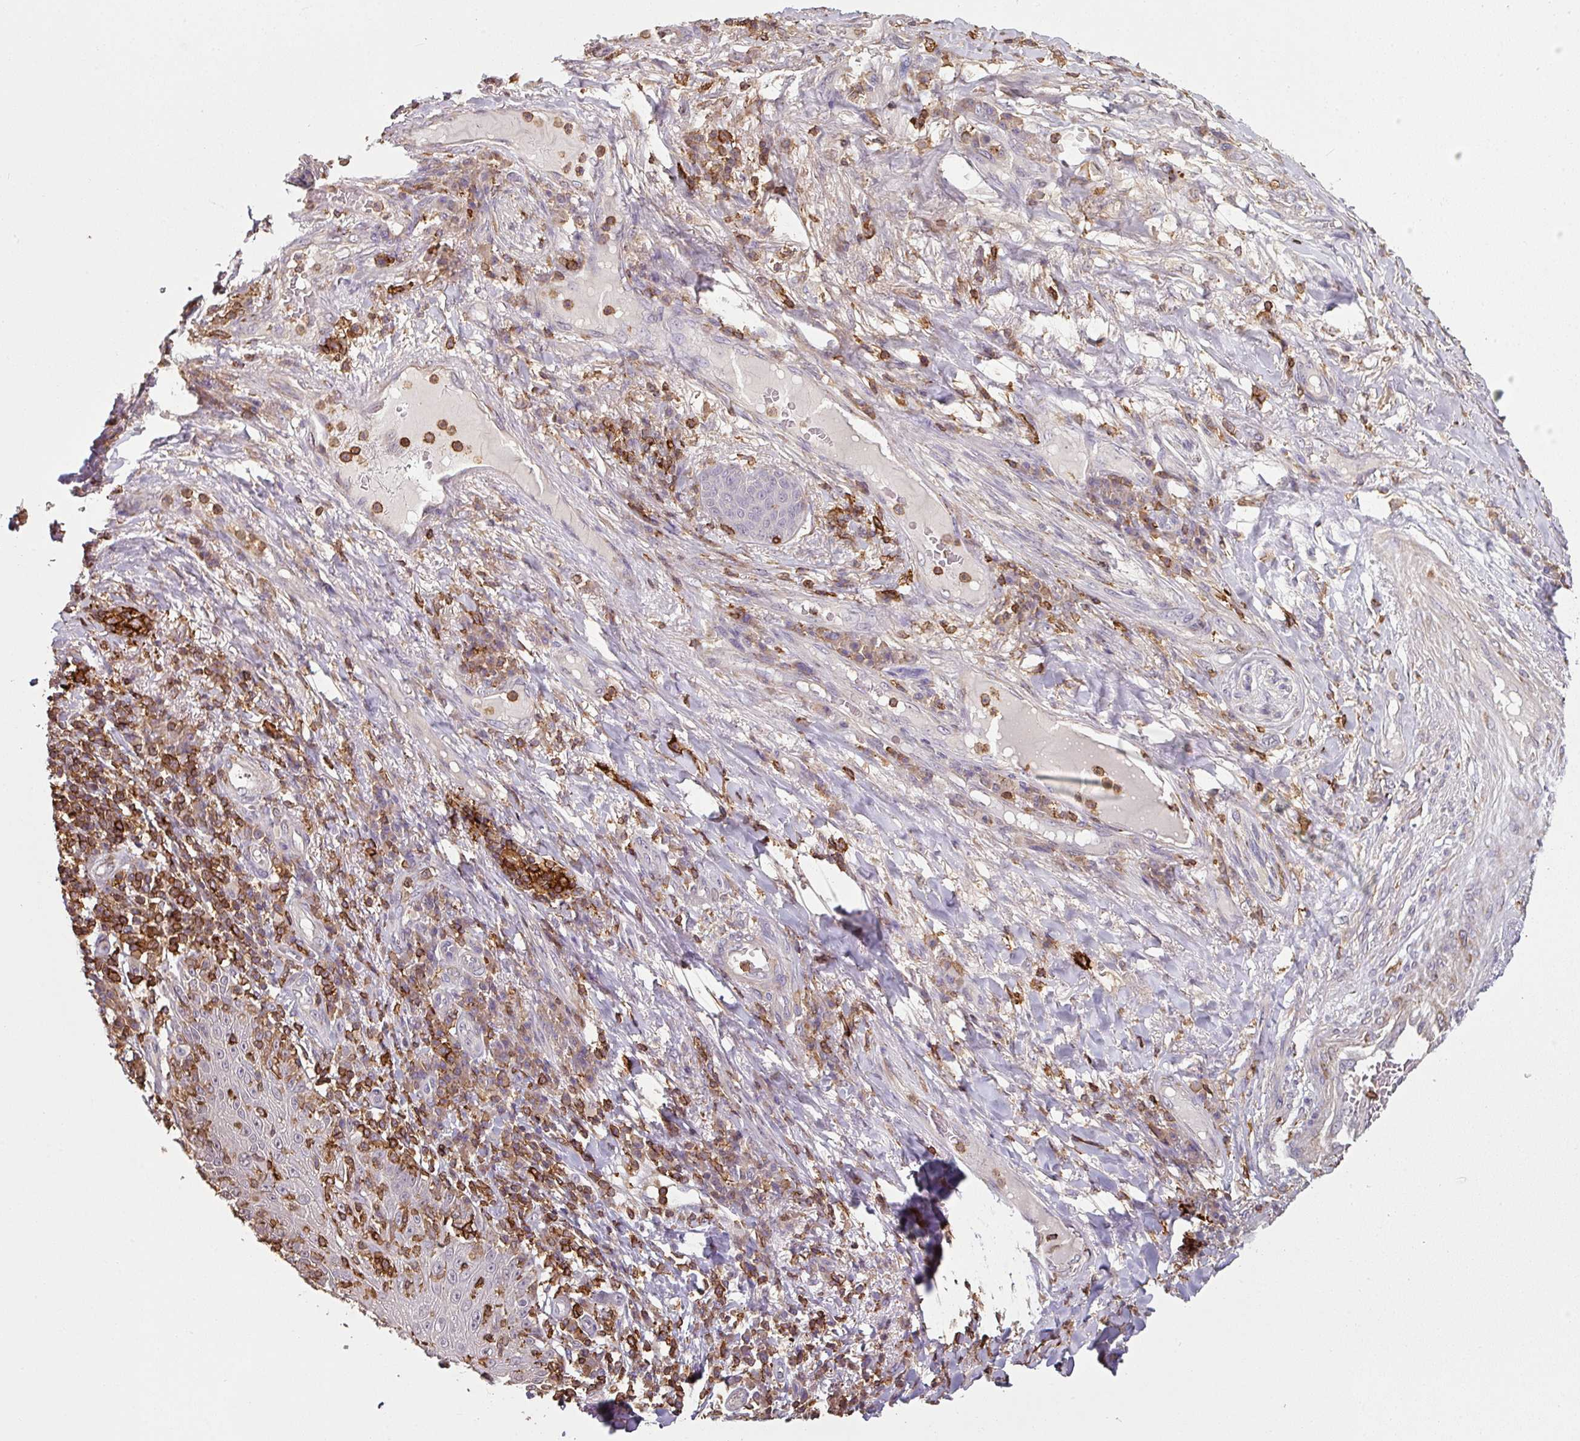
{"staining": {"intensity": "negative", "quantity": "none", "location": "none"}, "tissue": "skin cancer", "cell_type": "Tumor cells", "image_type": "cancer", "snomed": [{"axis": "morphology", "description": "Squamous cell carcinoma, NOS"}, {"axis": "topography", "description": "Skin"}], "caption": "Tumor cells are negative for brown protein staining in squamous cell carcinoma (skin).", "gene": "OLFML2B", "patient": {"sex": "male", "age": 70}}